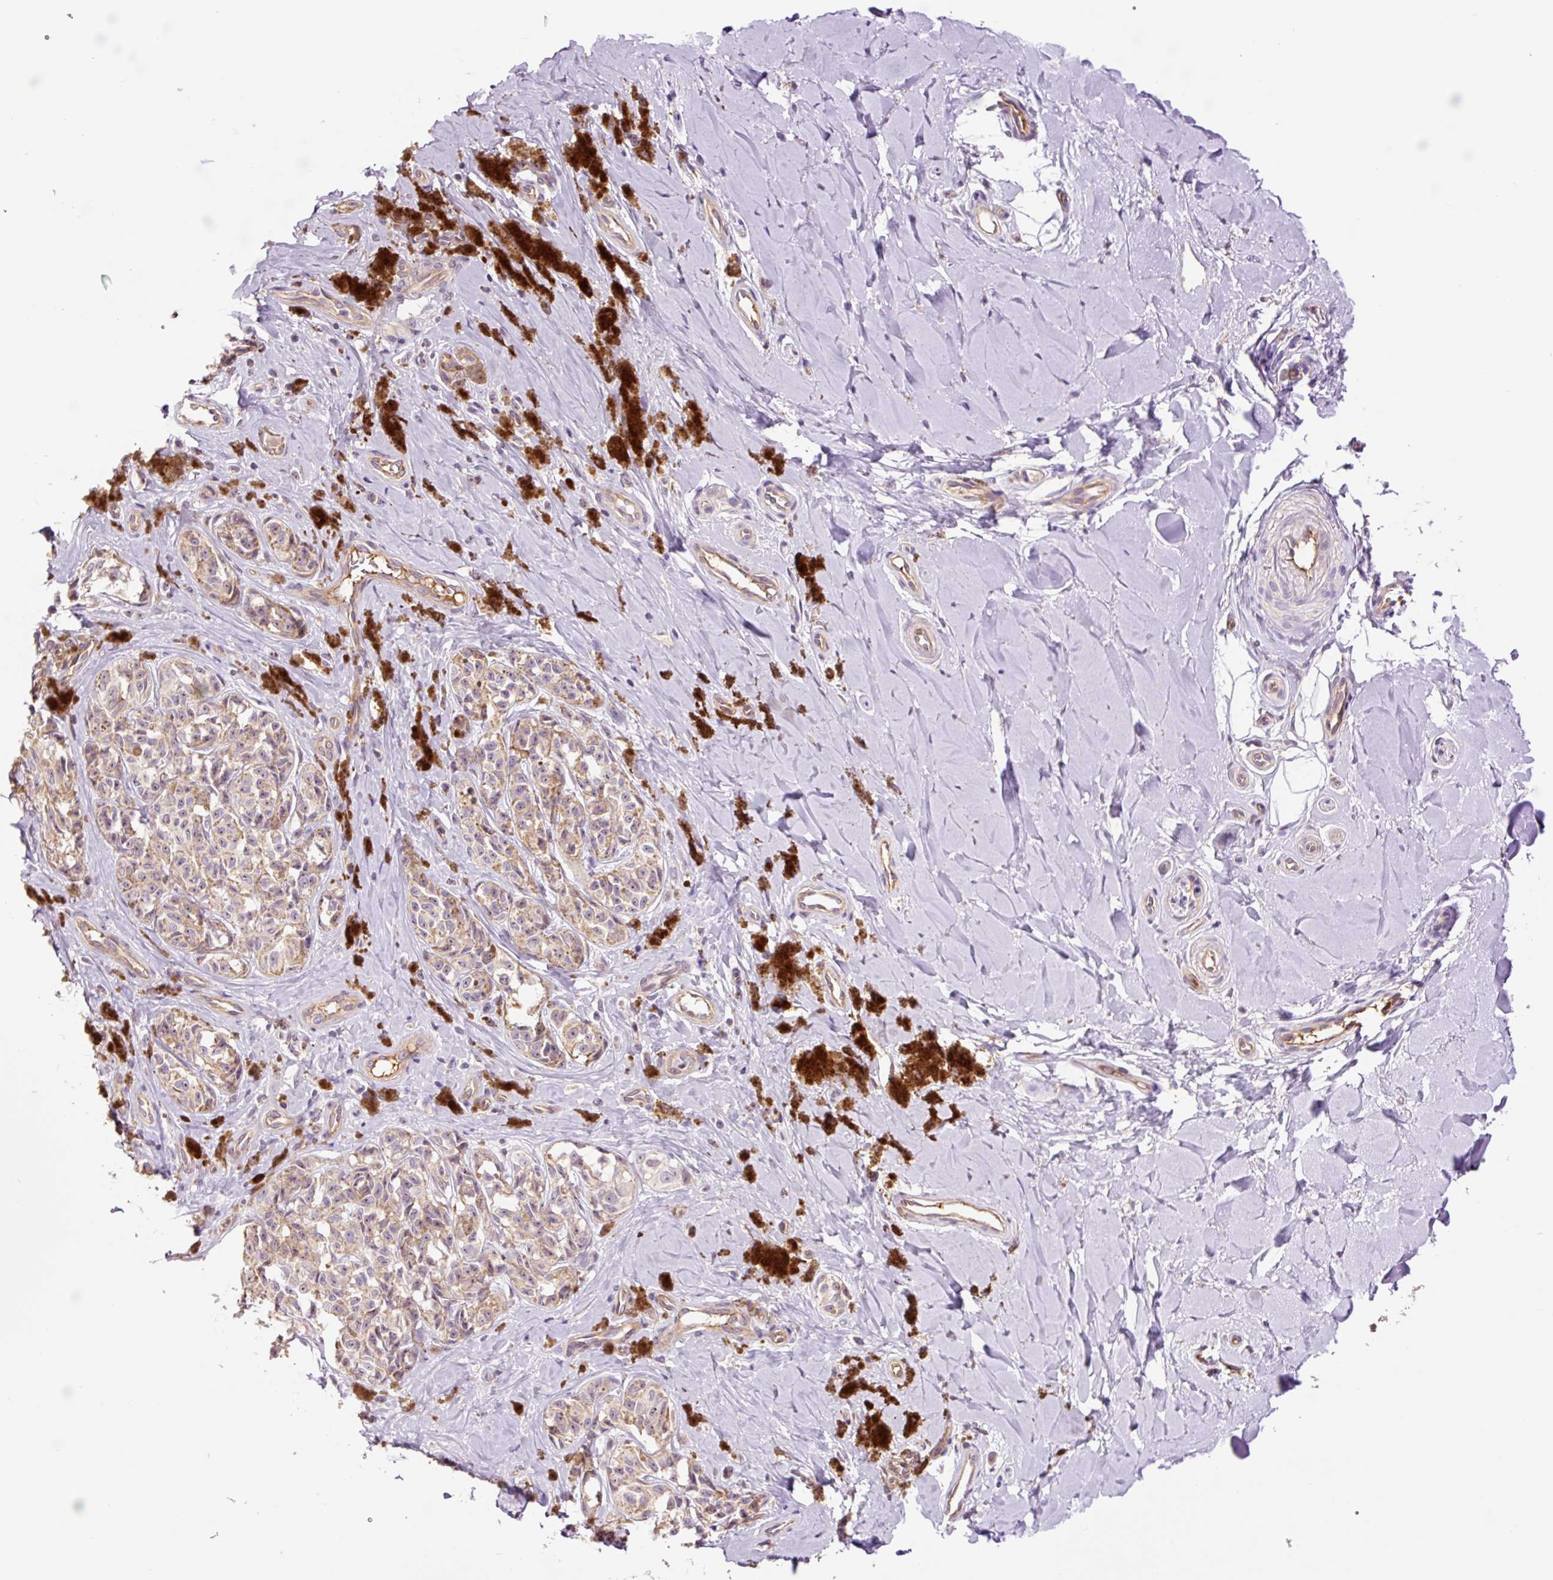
{"staining": {"intensity": "weak", "quantity": "<25%", "location": "cytoplasmic/membranous"}, "tissue": "melanoma", "cell_type": "Tumor cells", "image_type": "cancer", "snomed": [{"axis": "morphology", "description": "Malignant melanoma, NOS"}, {"axis": "topography", "description": "Skin"}], "caption": "Immunohistochemistry (IHC) photomicrograph of human malignant melanoma stained for a protein (brown), which displays no positivity in tumor cells.", "gene": "TMEM235", "patient": {"sex": "female", "age": 65}}